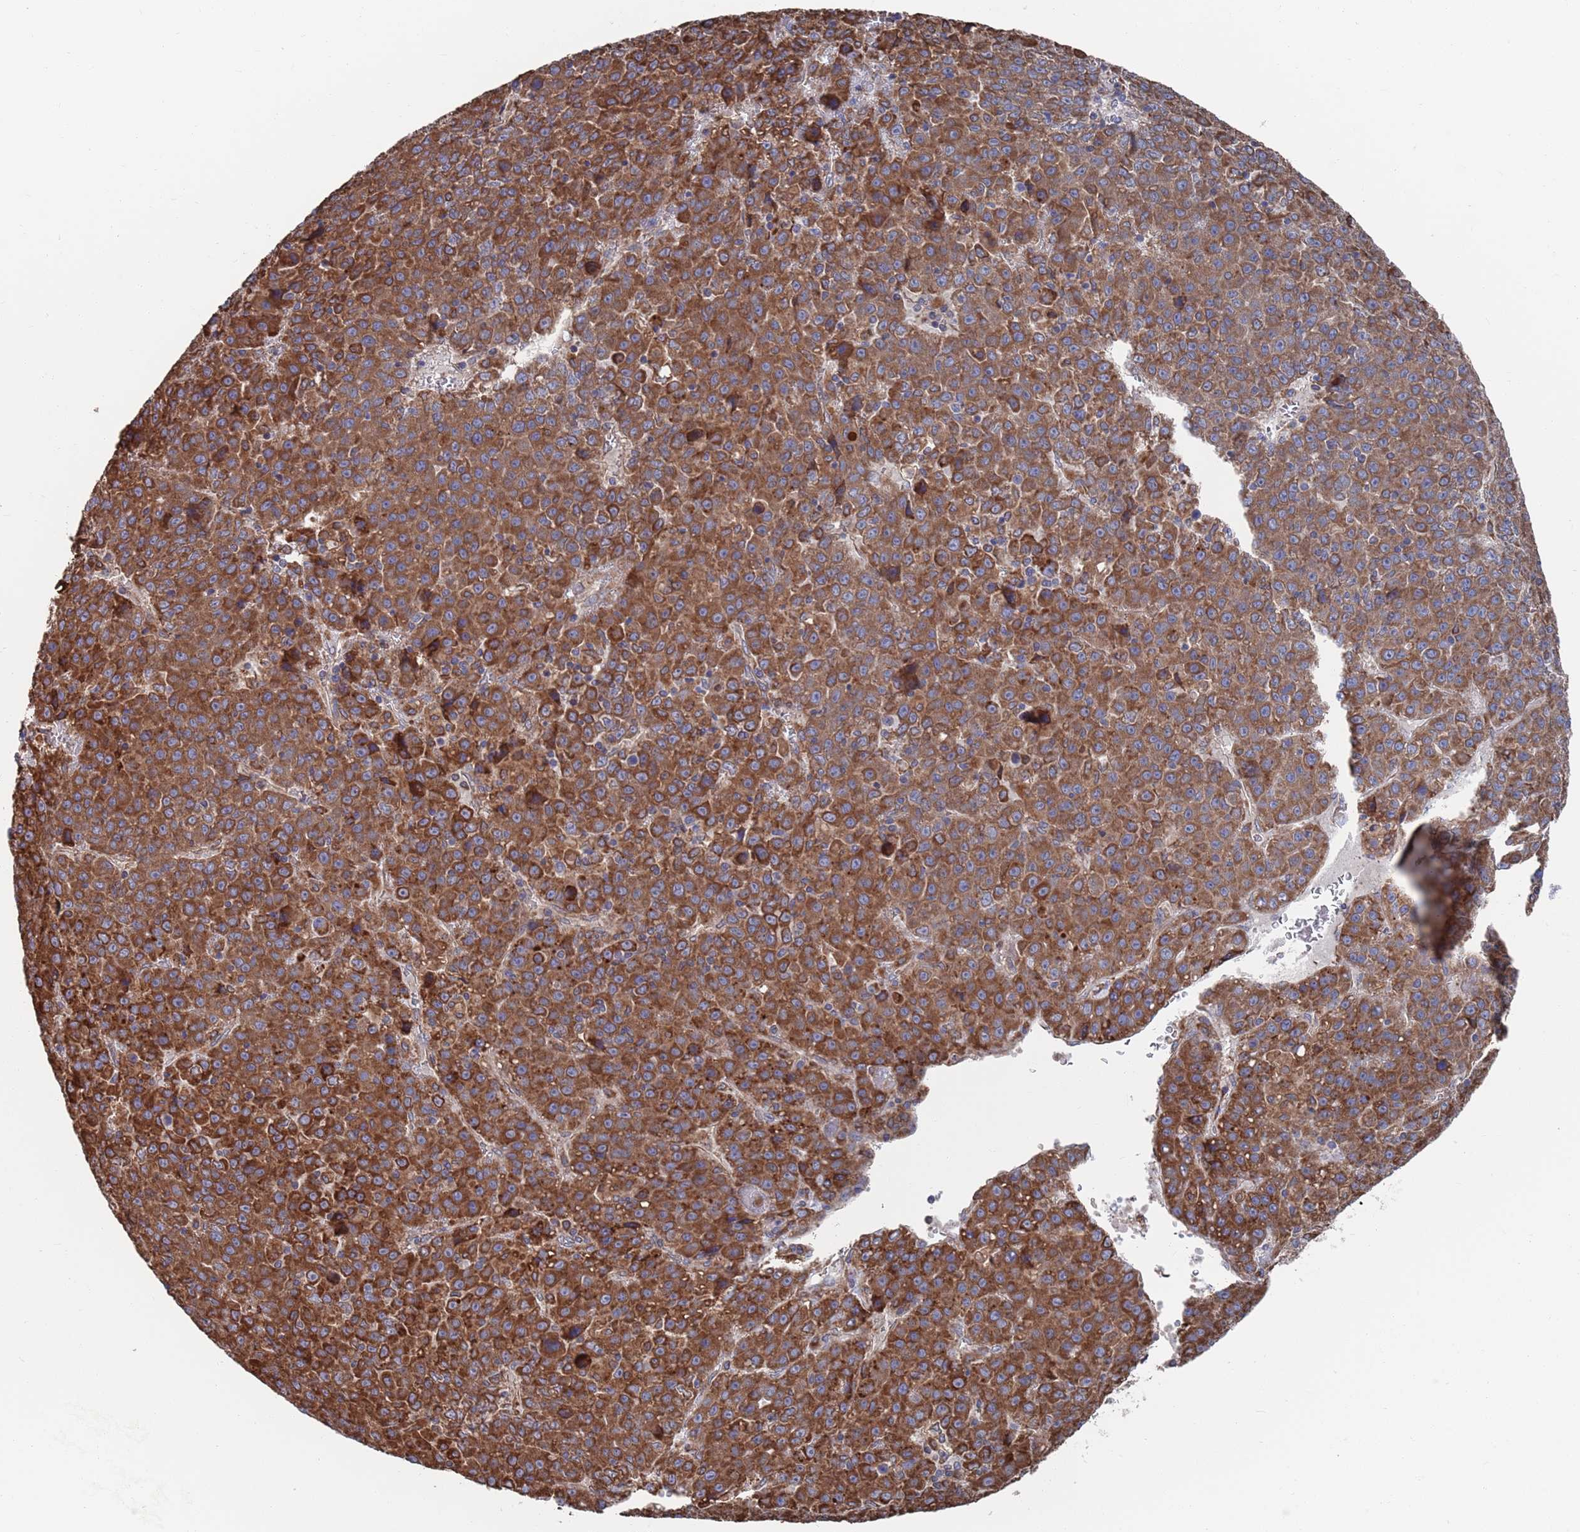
{"staining": {"intensity": "strong", "quantity": ">75%", "location": "cytoplasmic/membranous"}, "tissue": "liver cancer", "cell_type": "Tumor cells", "image_type": "cancer", "snomed": [{"axis": "morphology", "description": "Carcinoma, Hepatocellular, NOS"}, {"axis": "topography", "description": "Liver"}], "caption": "Liver cancer tissue reveals strong cytoplasmic/membranous positivity in about >75% of tumor cells, visualized by immunohistochemistry.", "gene": "GID8", "patient": {"sex": "female", "age": 53}}